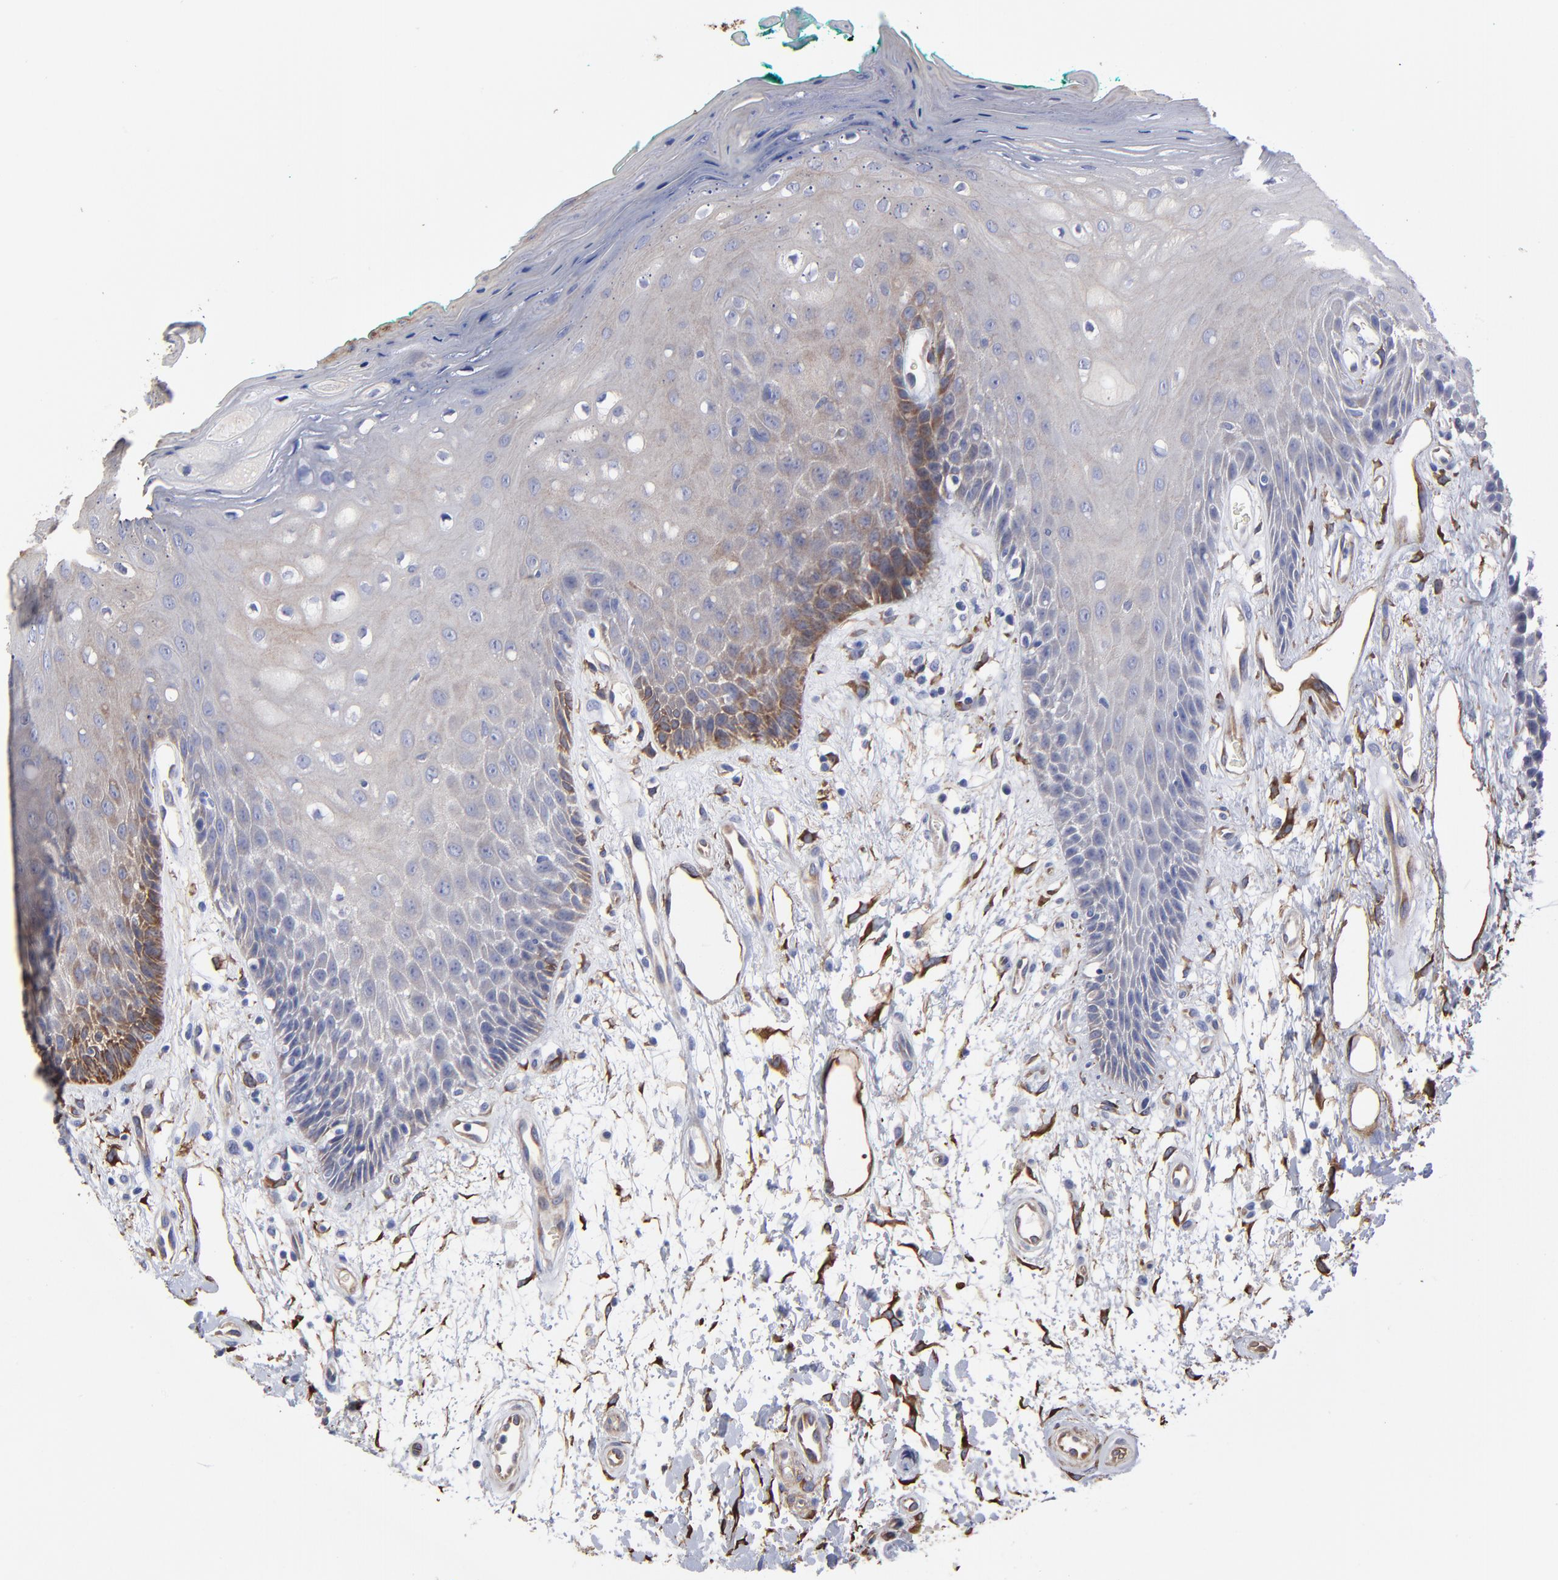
{"staining": {"intensity": "strong", "quantity": "<25%", "location": "cytoplasmic/membranous"}, "tissue": "oral mucosa", "cell_type": "Squamous epithelial cells", "image_type": "normal", "snomed": [{"axis": "morphology", "description": "Normal tissue, NOS"}, {"axis": "morphology", "description": "Squamous cell carcinoma, NOS"}, {"axis": "topography", "description": "Skeletal muscle"}, {"axis": "topography", "description": "Oral tissue"}, {"axis": "topography", "description": "Head-Neck"}], "caption": "DAB immunohistochemical staining of normal human oral mucosa demonstrates strong cytoplasmic/membranous protein expression in approximately <25% of squamous epithelial cells.", "gene": "CILP", "patient": {"sex": "female", "age": 84}}